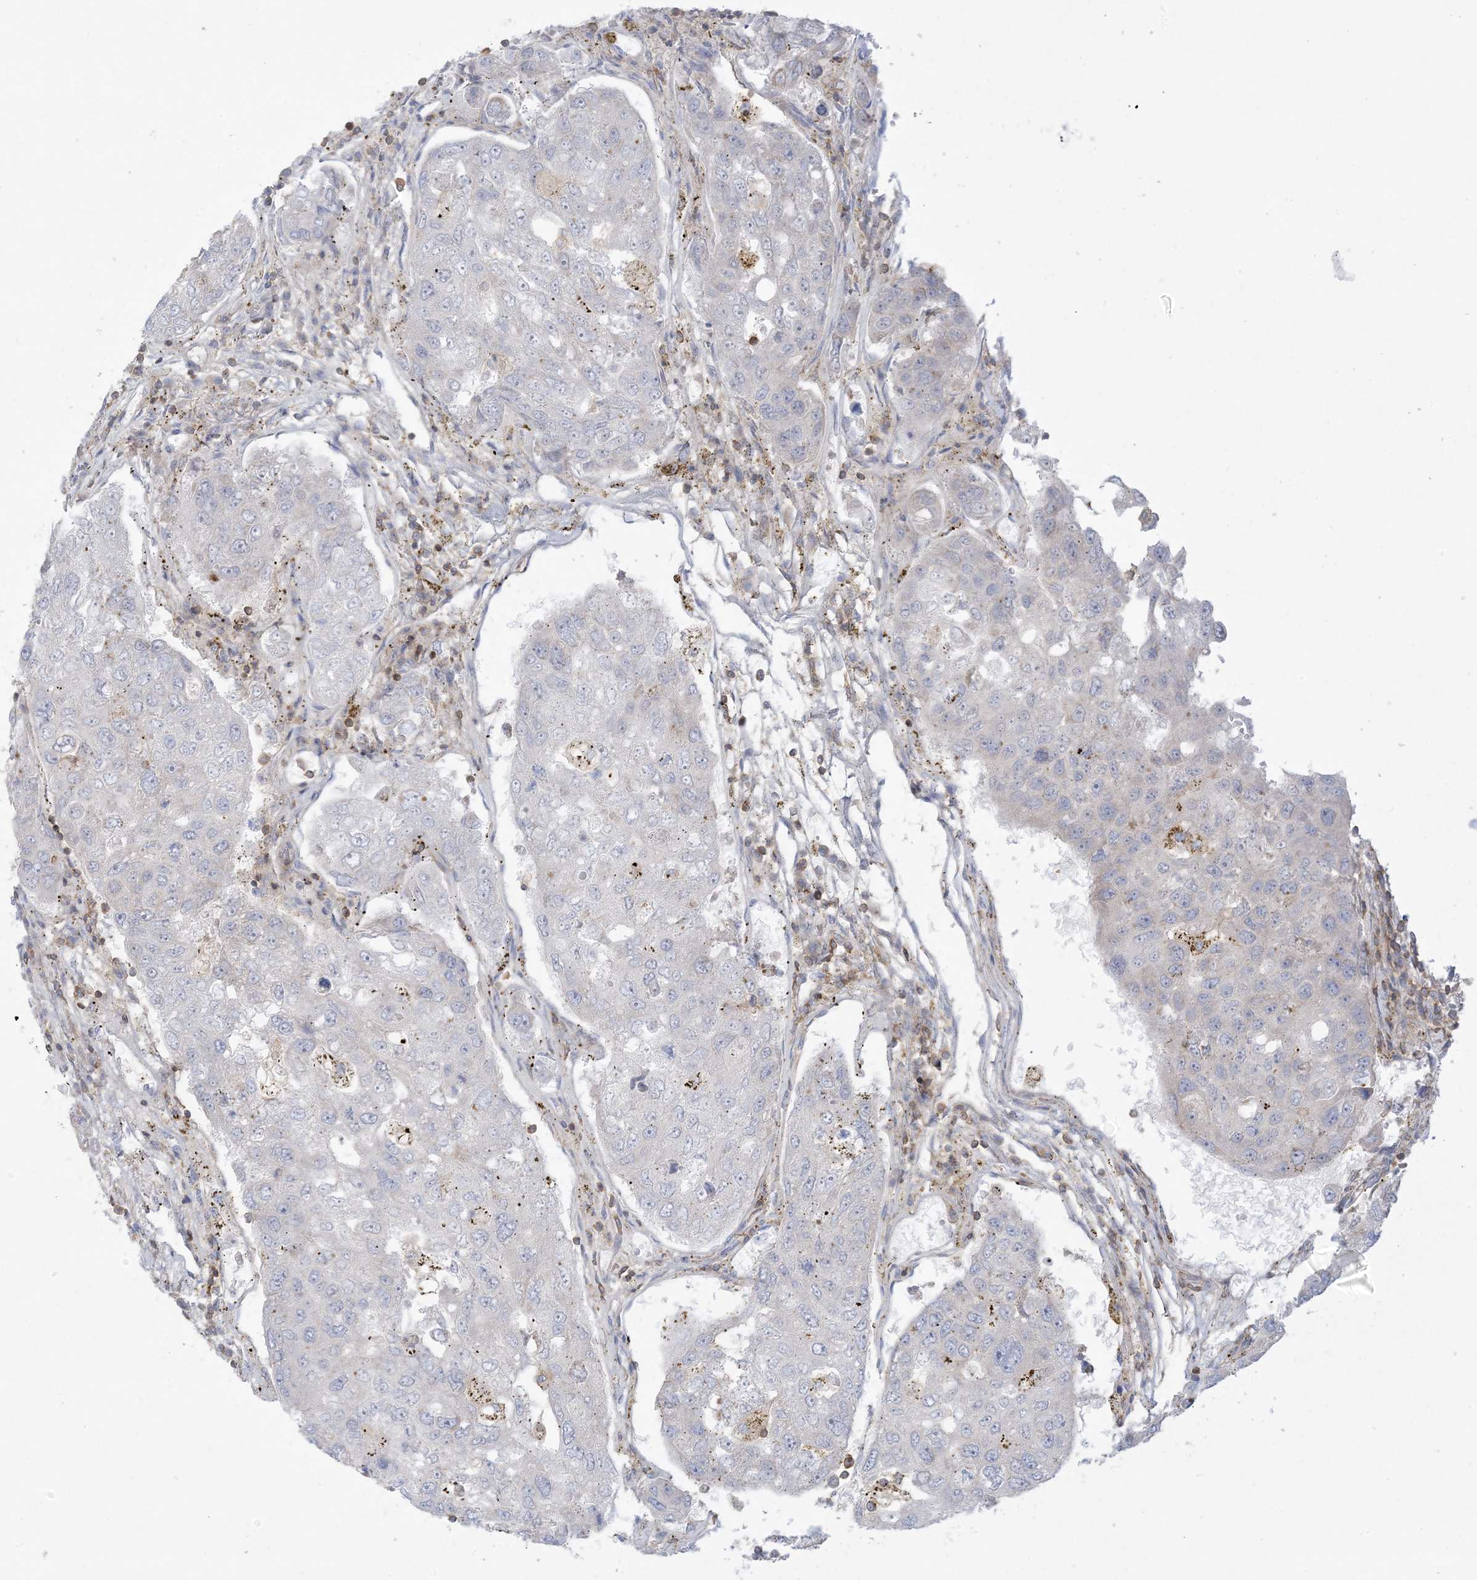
{"staining": {"intensity": "negative", "quantity": "none", "location": "none"}, "tissue": "urothelial cancer", "cell_type": "Tumor cells", "image_type": "cancer", "snomed": [{"axis": "morphology", "description": "Urothelial carcinoma, High grade"}, {"axis": "topography", "description": "Lymph node"}, {"axis": "topography", "description": "Urinary bladder"}], "caption": "This is an immunohistochemistry (IHC) photomicrograph of human urothelial carcinoma (high-grade). There is no positivity in tumor cells.", "gene": "ARHGAP30", "patient": {"sex": "male", "age": 51}}